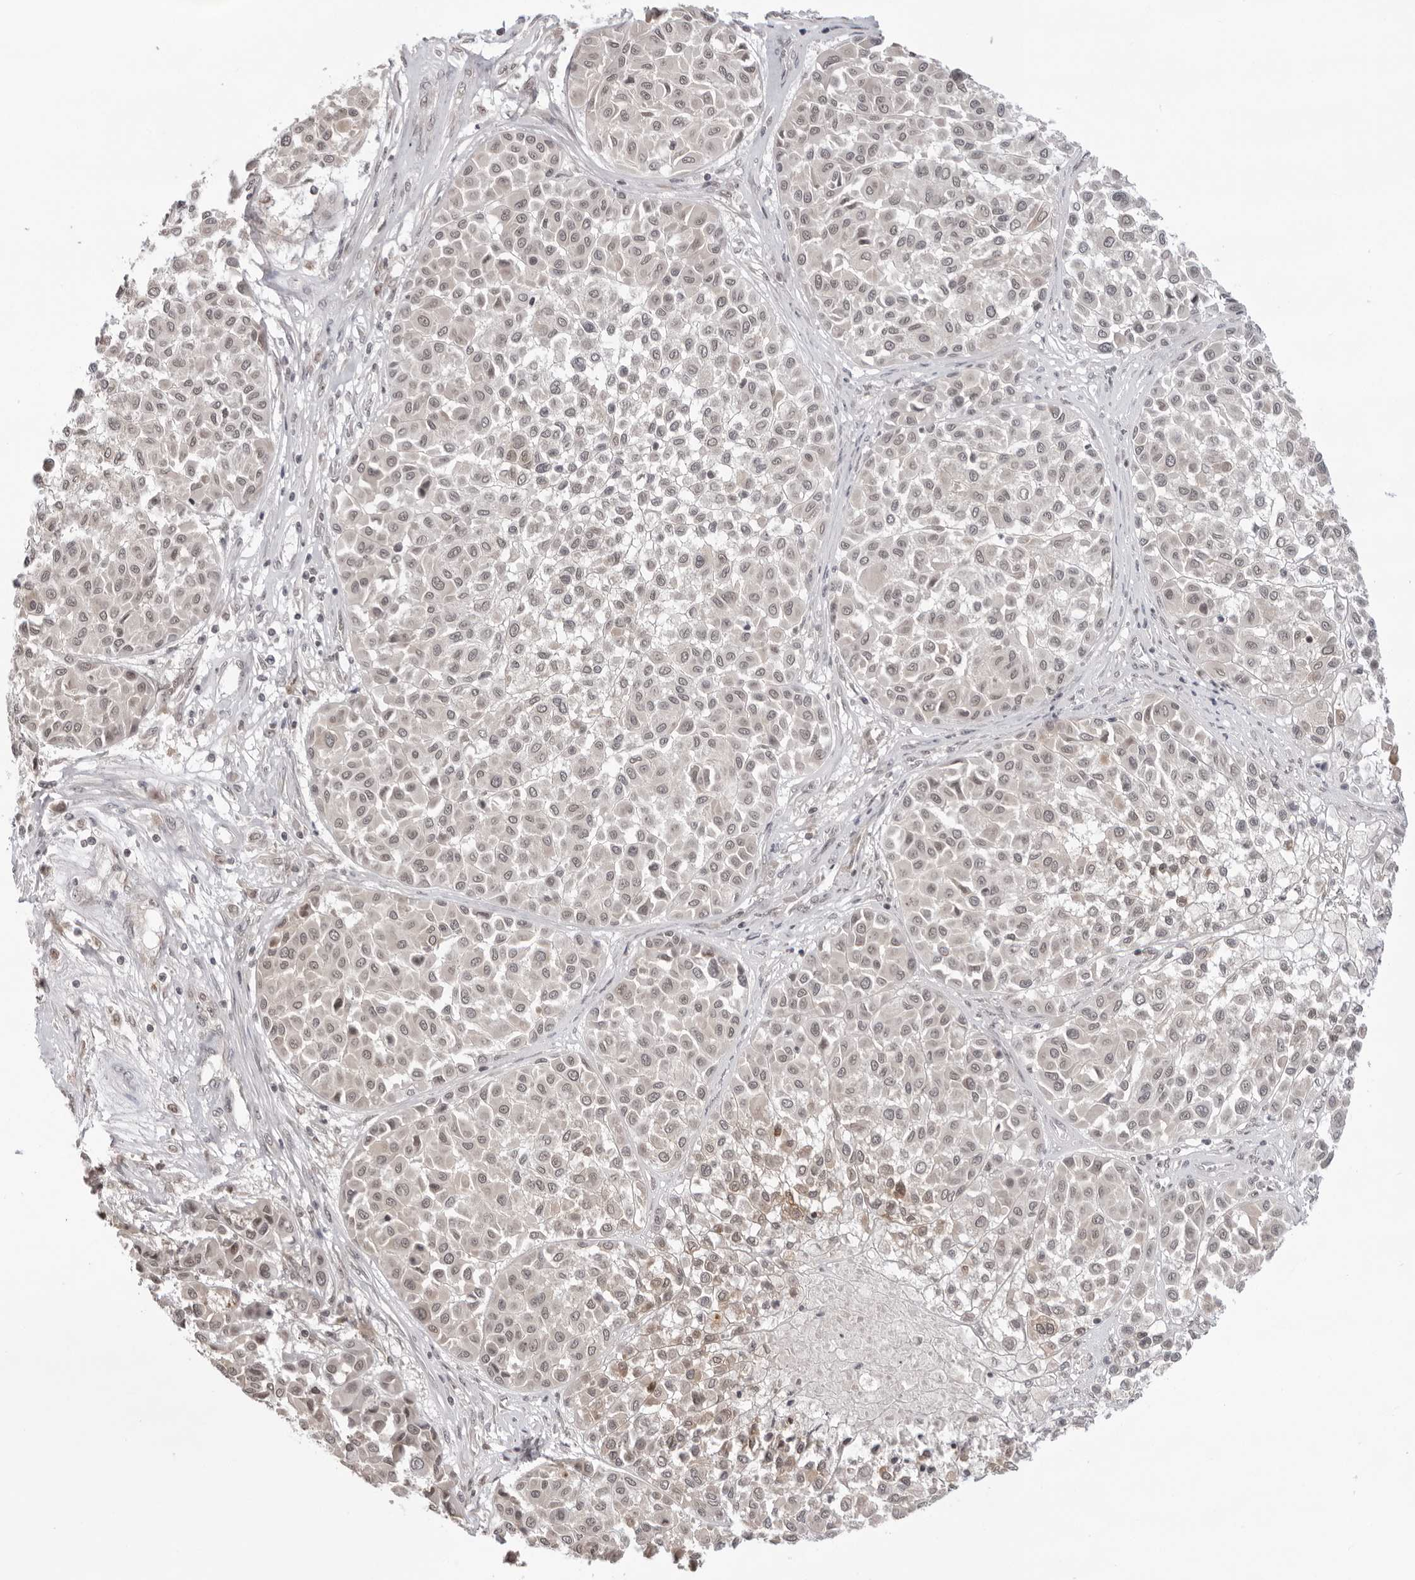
{"staining": {"intensity": "weak", "quantity": "<25%", "location": "nuclear"}, "tissue": "melanoma", "cell_type": "Tumor cells", "image_type": "cancer", "snomed": [{"axis": "morphology", "description": "Malignant melanoma, Metastatic site"}, {"axis": "topography", "description": "Soft tissue"}], "caption": "The IHC photomicrograph has no significant expression in tumor cells of melanoma tissue. The staining is performed using DAB brown chromogen with nuclei counter-stained in using hematoxylin.", "gene": "EXOSC10", "patient": {"sex": "male", "age": 41}}